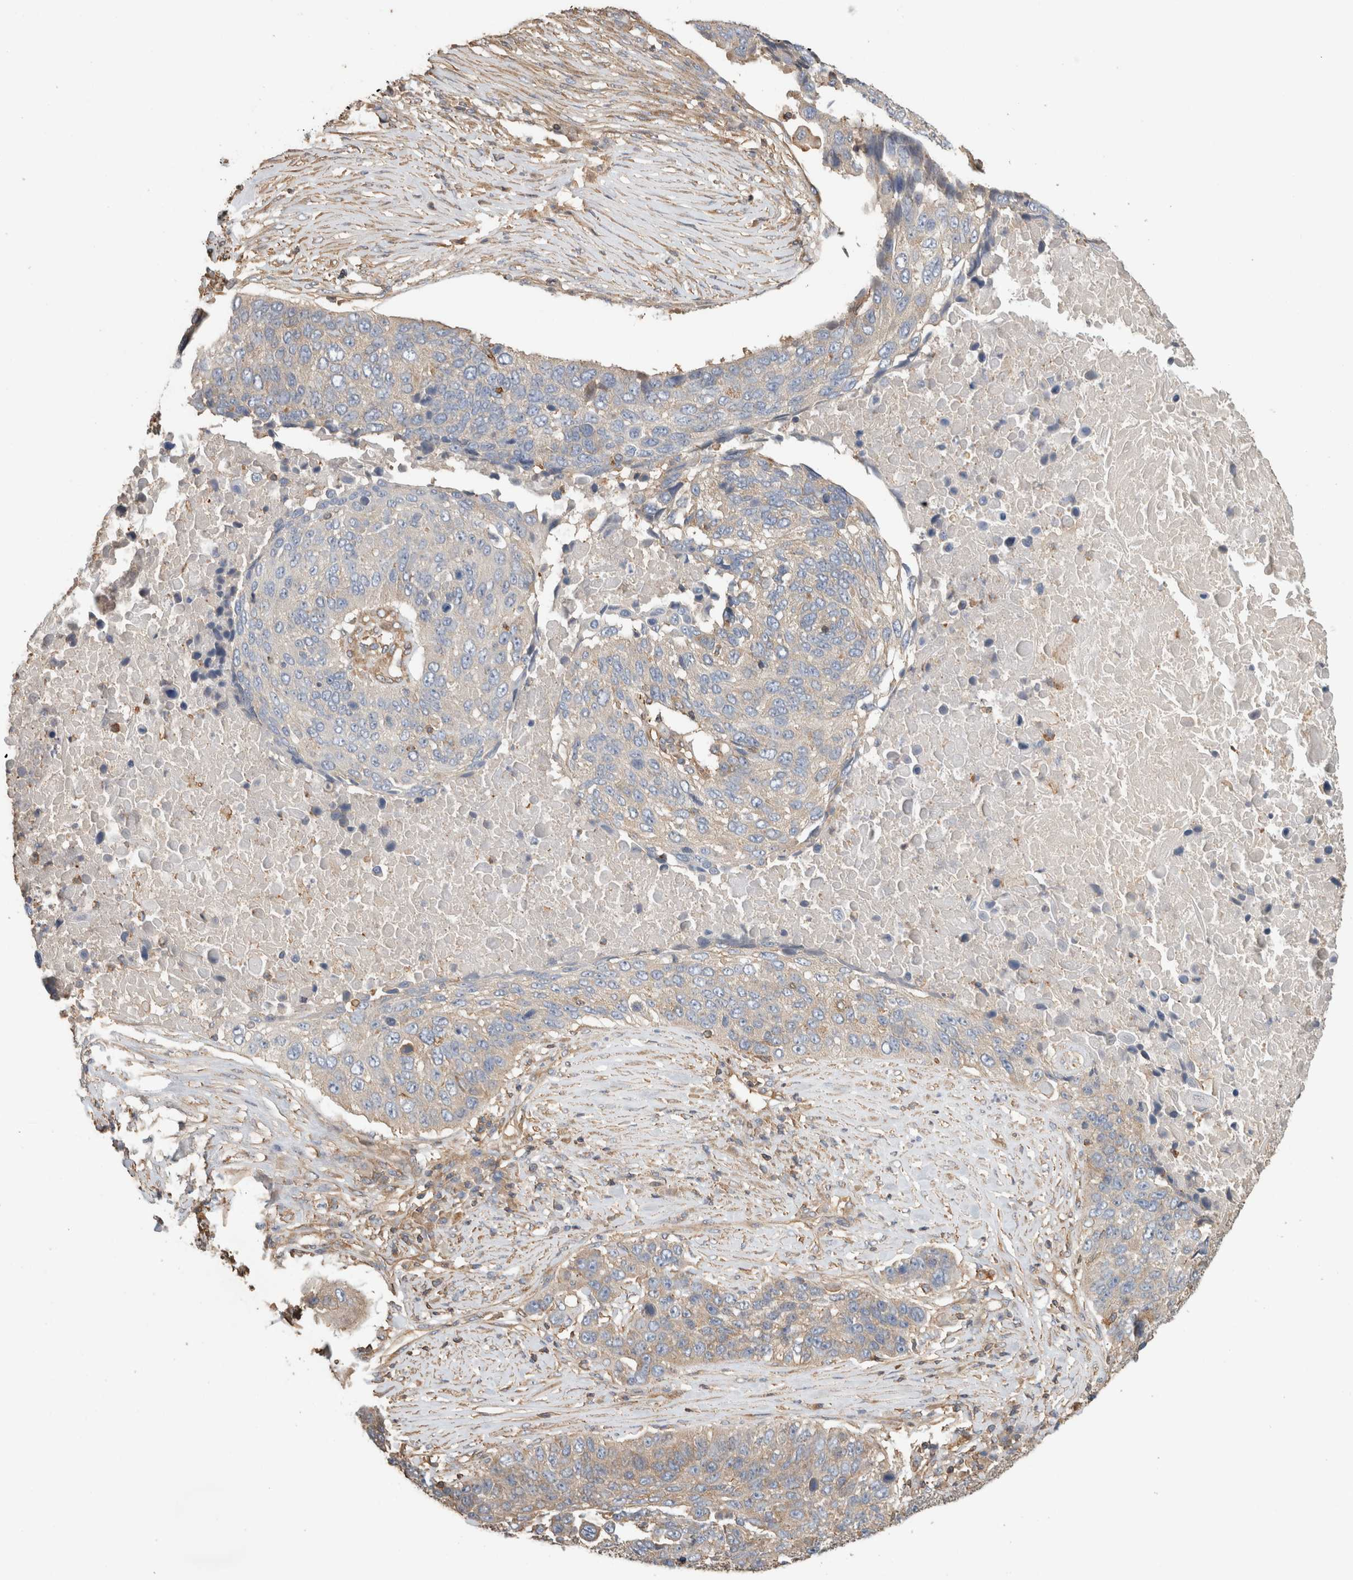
{"staining": {"intensity": "weak", "quantity": "<25%", "location": "cytoplasmic/membranous"}, "tissue": "lung cancer", "cell_type": "Tumor cells", "image_type": "cancer", "snomed": [{"axis": "morphology", "description": "Squamous cell carcinoma, NOS"}, {"axis": "topography", "description": "Lung"}], "caption": "IHC micrograph of neoplastic tissue: lung squamous cell carcinoma stained with DAB (3,3'-diaminobenzidine) shows no significant protein positivity in tumor cells.", "gene": "EIF4G3", "patient": {"sex": "male", "age": 66}}